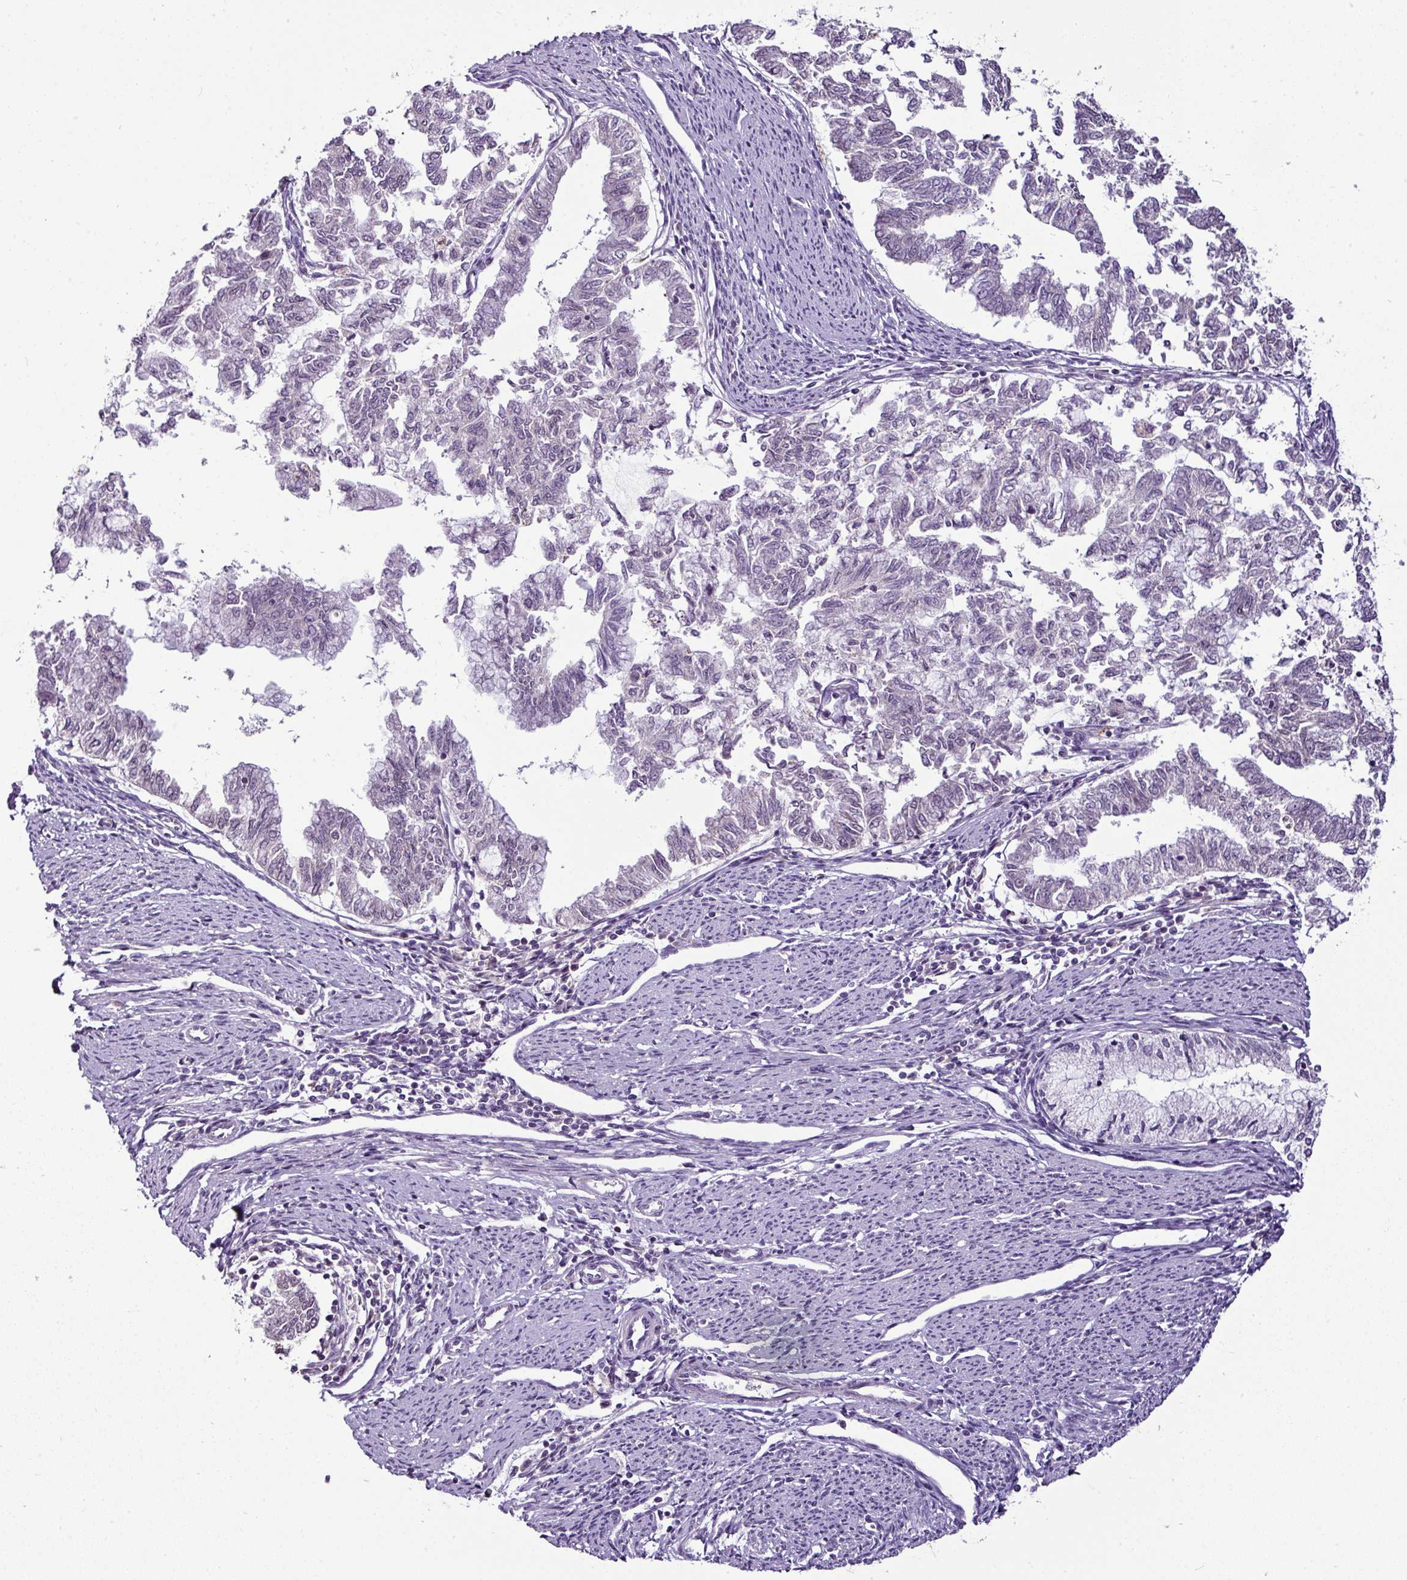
{"staining": {"intensity": "negative", "quantity": "none", "location": "none"}, "tissue": "endometrial cancer", "cell_type": "Tumor cells", "image_type": "cancer", "snomed": [{"axis": "morphology", "description": "Adenocarcinoma, NOS"}, {"axis": "topography", "description": "Endometrium"}], "caption": "Immunohistochemistry photomicrograph of human endometrial cancer (adenocarcinoma) stained for a protein (brown), which displays no staining in tumor cells.", "gene": "TEX30", "patient": {"sex": "female", "age": 79}}